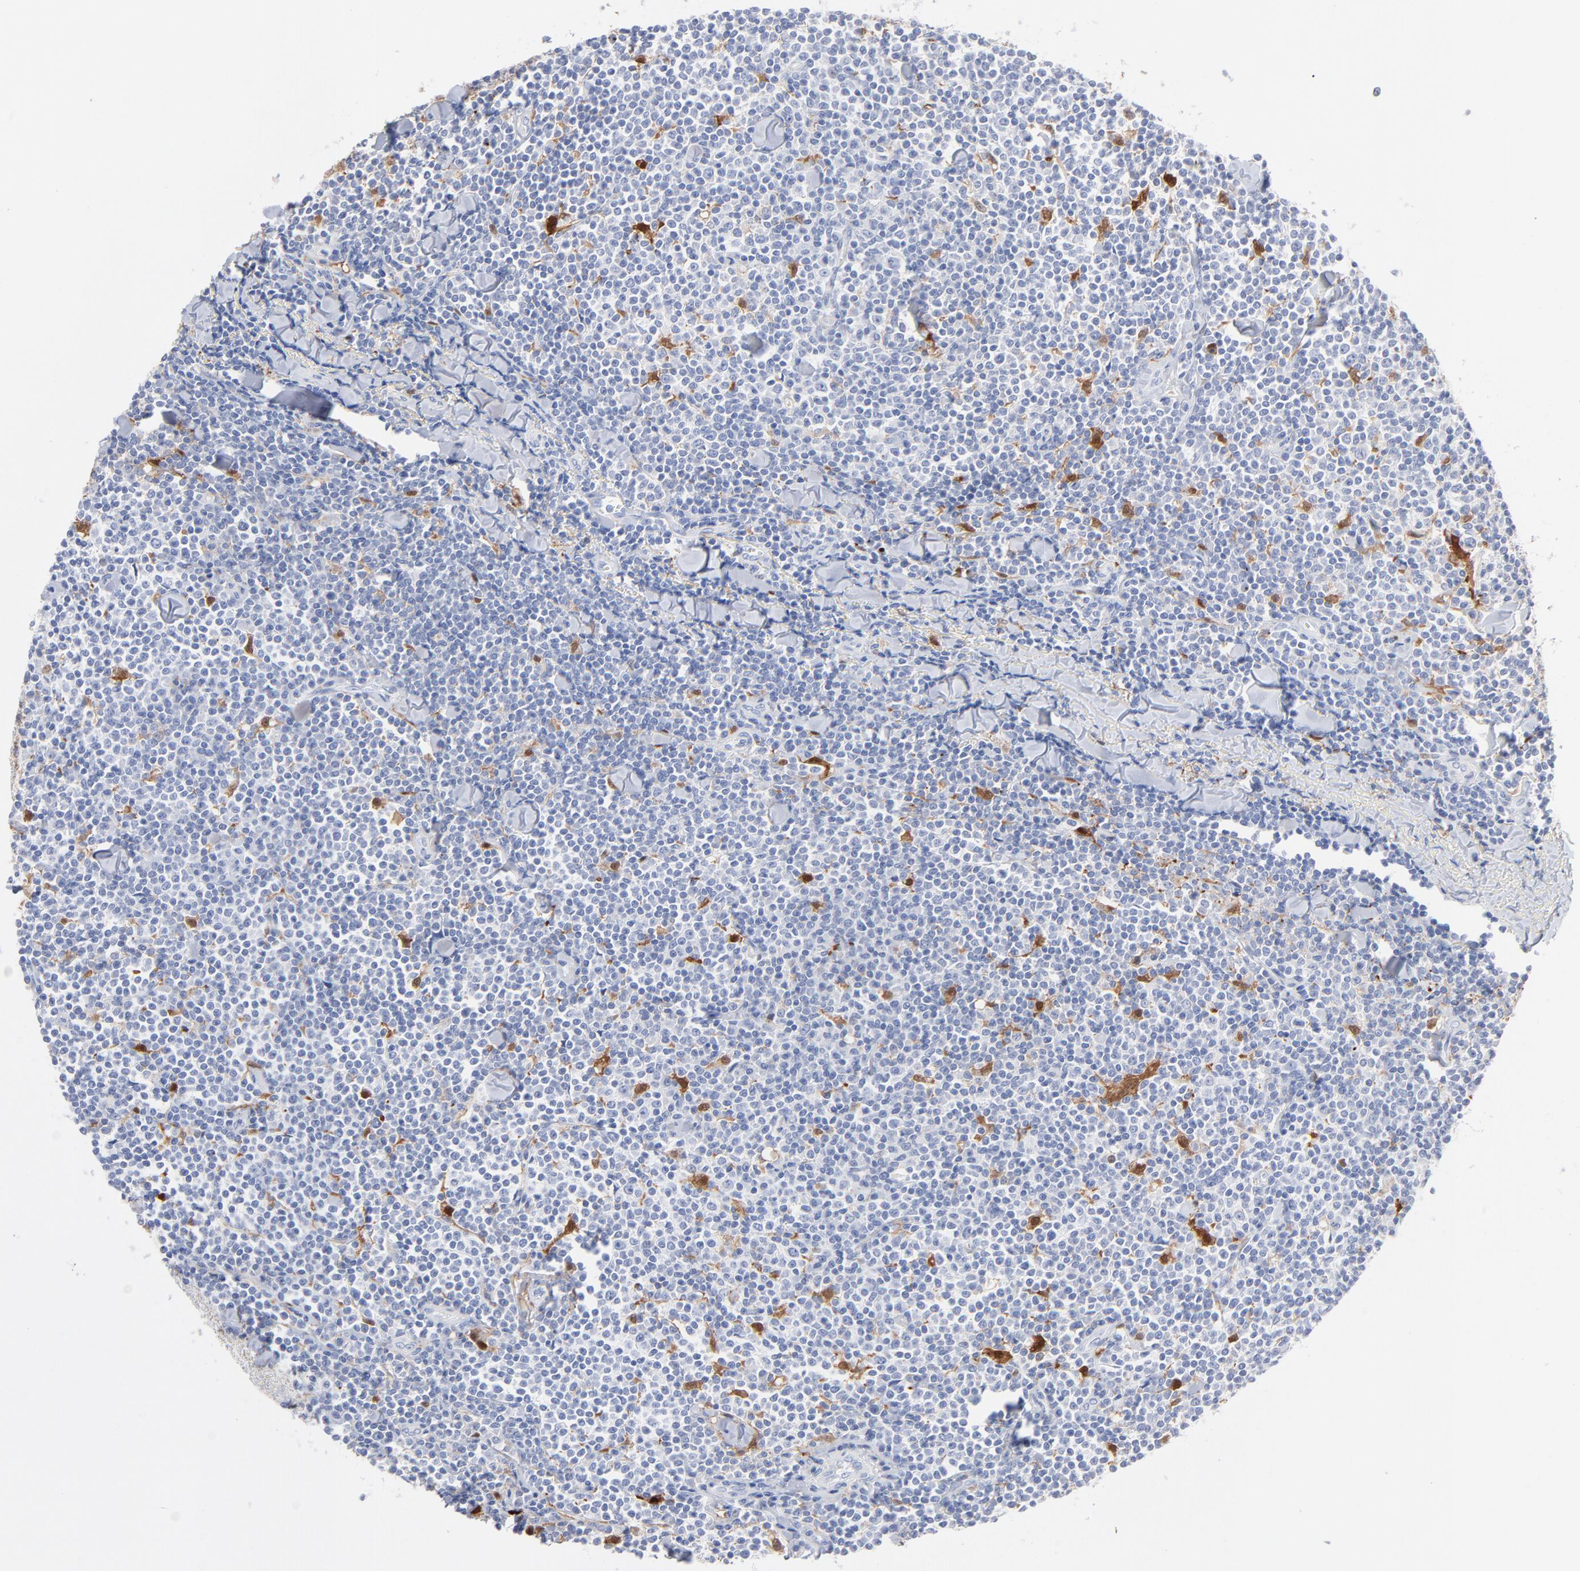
{"staining": {"intensity": "negative", "quantity": "none", "location": "none"}, "tissue": "lymphoma", "cell_type": "Tumor cells", "image_type": "cancer", "snomed": [{"axis": "morphology", "description": "Malignant lymphoma, non-Hodgkin's type, Low grade"}, {"axis": "topography", "description": "Soft tissue"}], "caption": "Immunohistochemical staining of lymphoma shows no significant staining in tumor cells.", "gene": "IFIT2", "patient": {"sex": "male", "age": 92}}